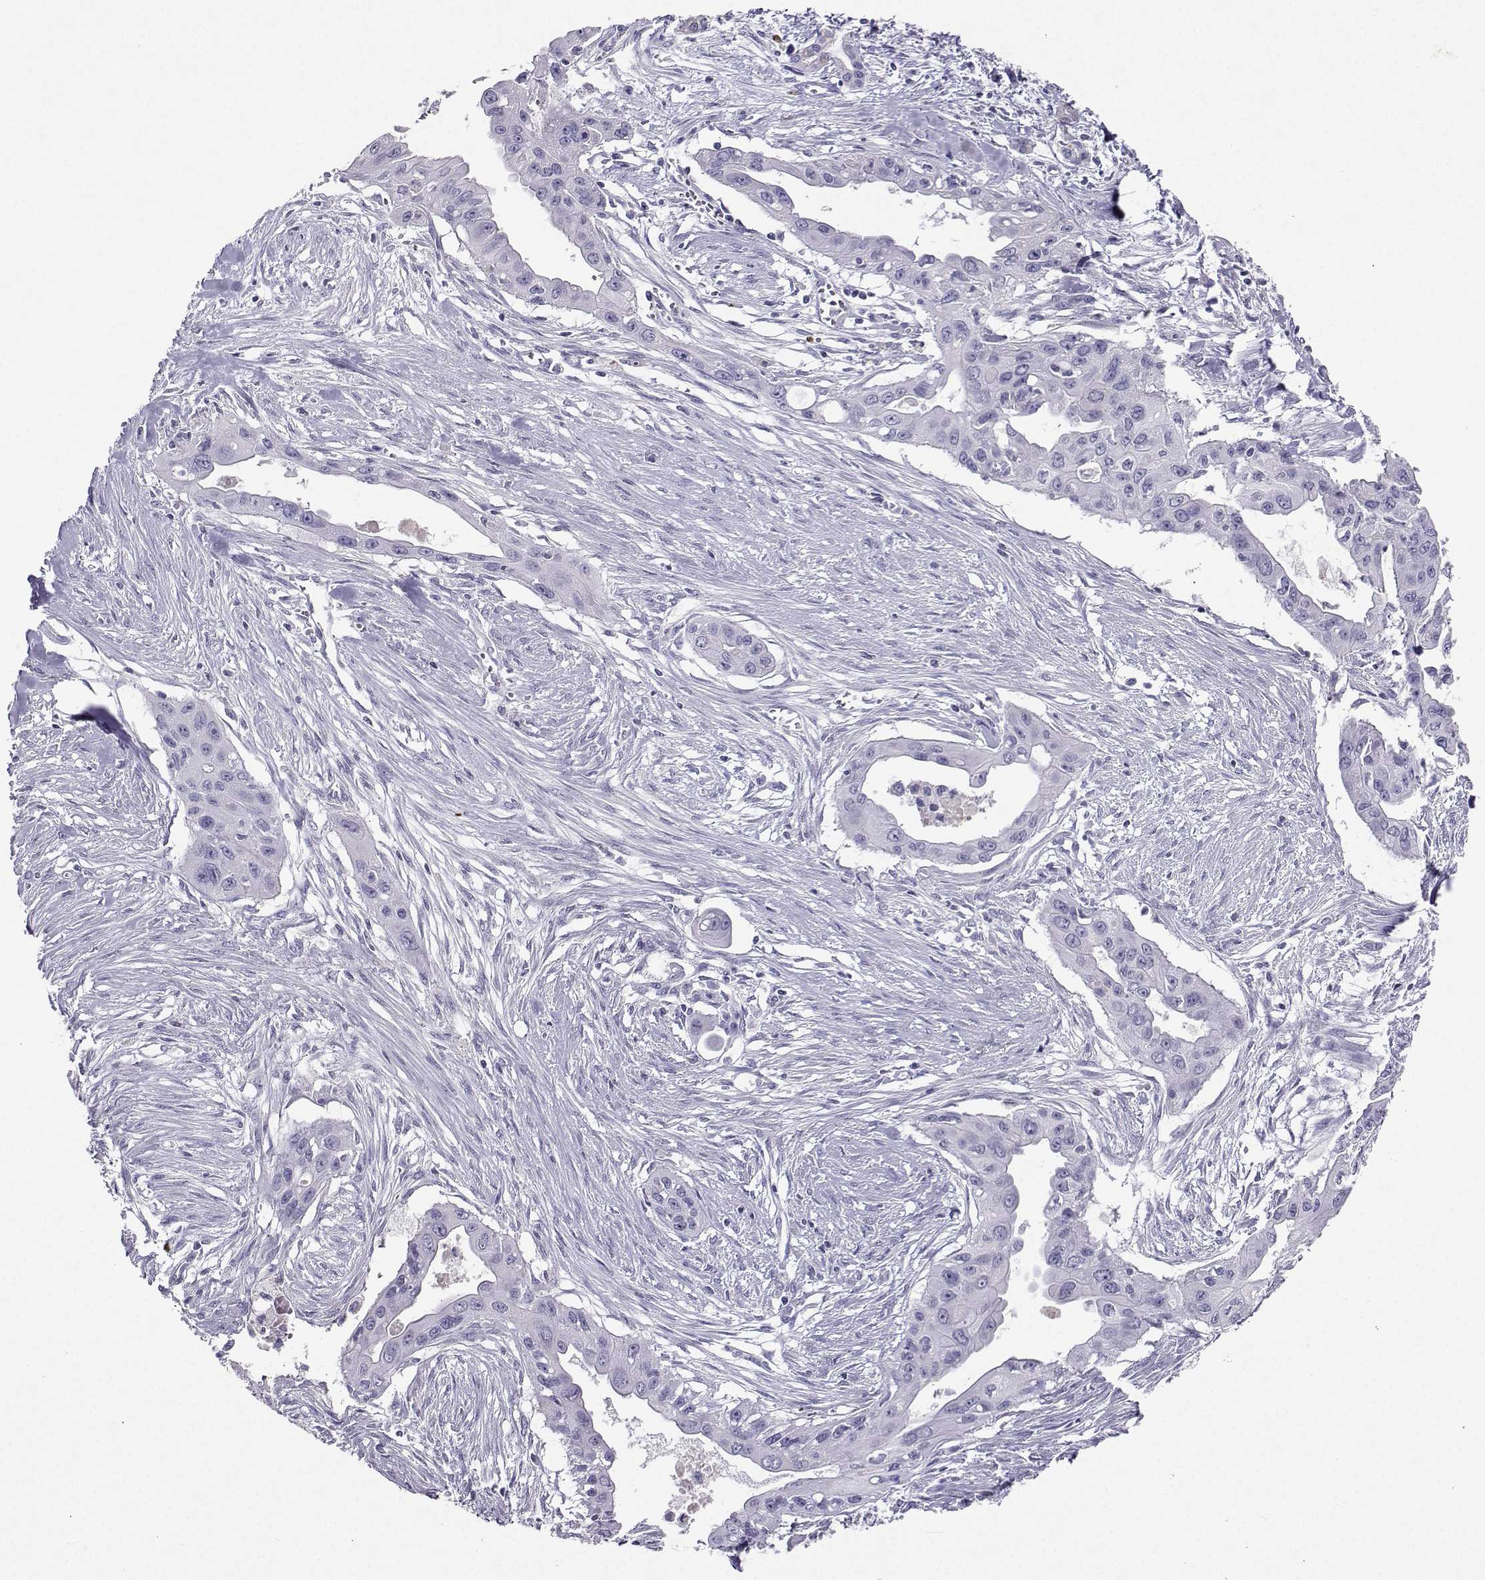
{"staining": {"intensity": "negative", "quantity": "none", "location": "none"}, "tissue": "pancreatic cancer", "cell_type": "Tumor cells", "image_type": "cancer", "snomed": [{"axis": "morphology", "description": "Adenocarcinoma, NOS"}, {"axis": "topography", "description": "Pancreas"}], "caption": "Photomicrograph shows no significant protein expression in tumor cells of pancreatic cancer.", "gene": "GRIK4", "patient": {"sex": "male", "age": 60}}